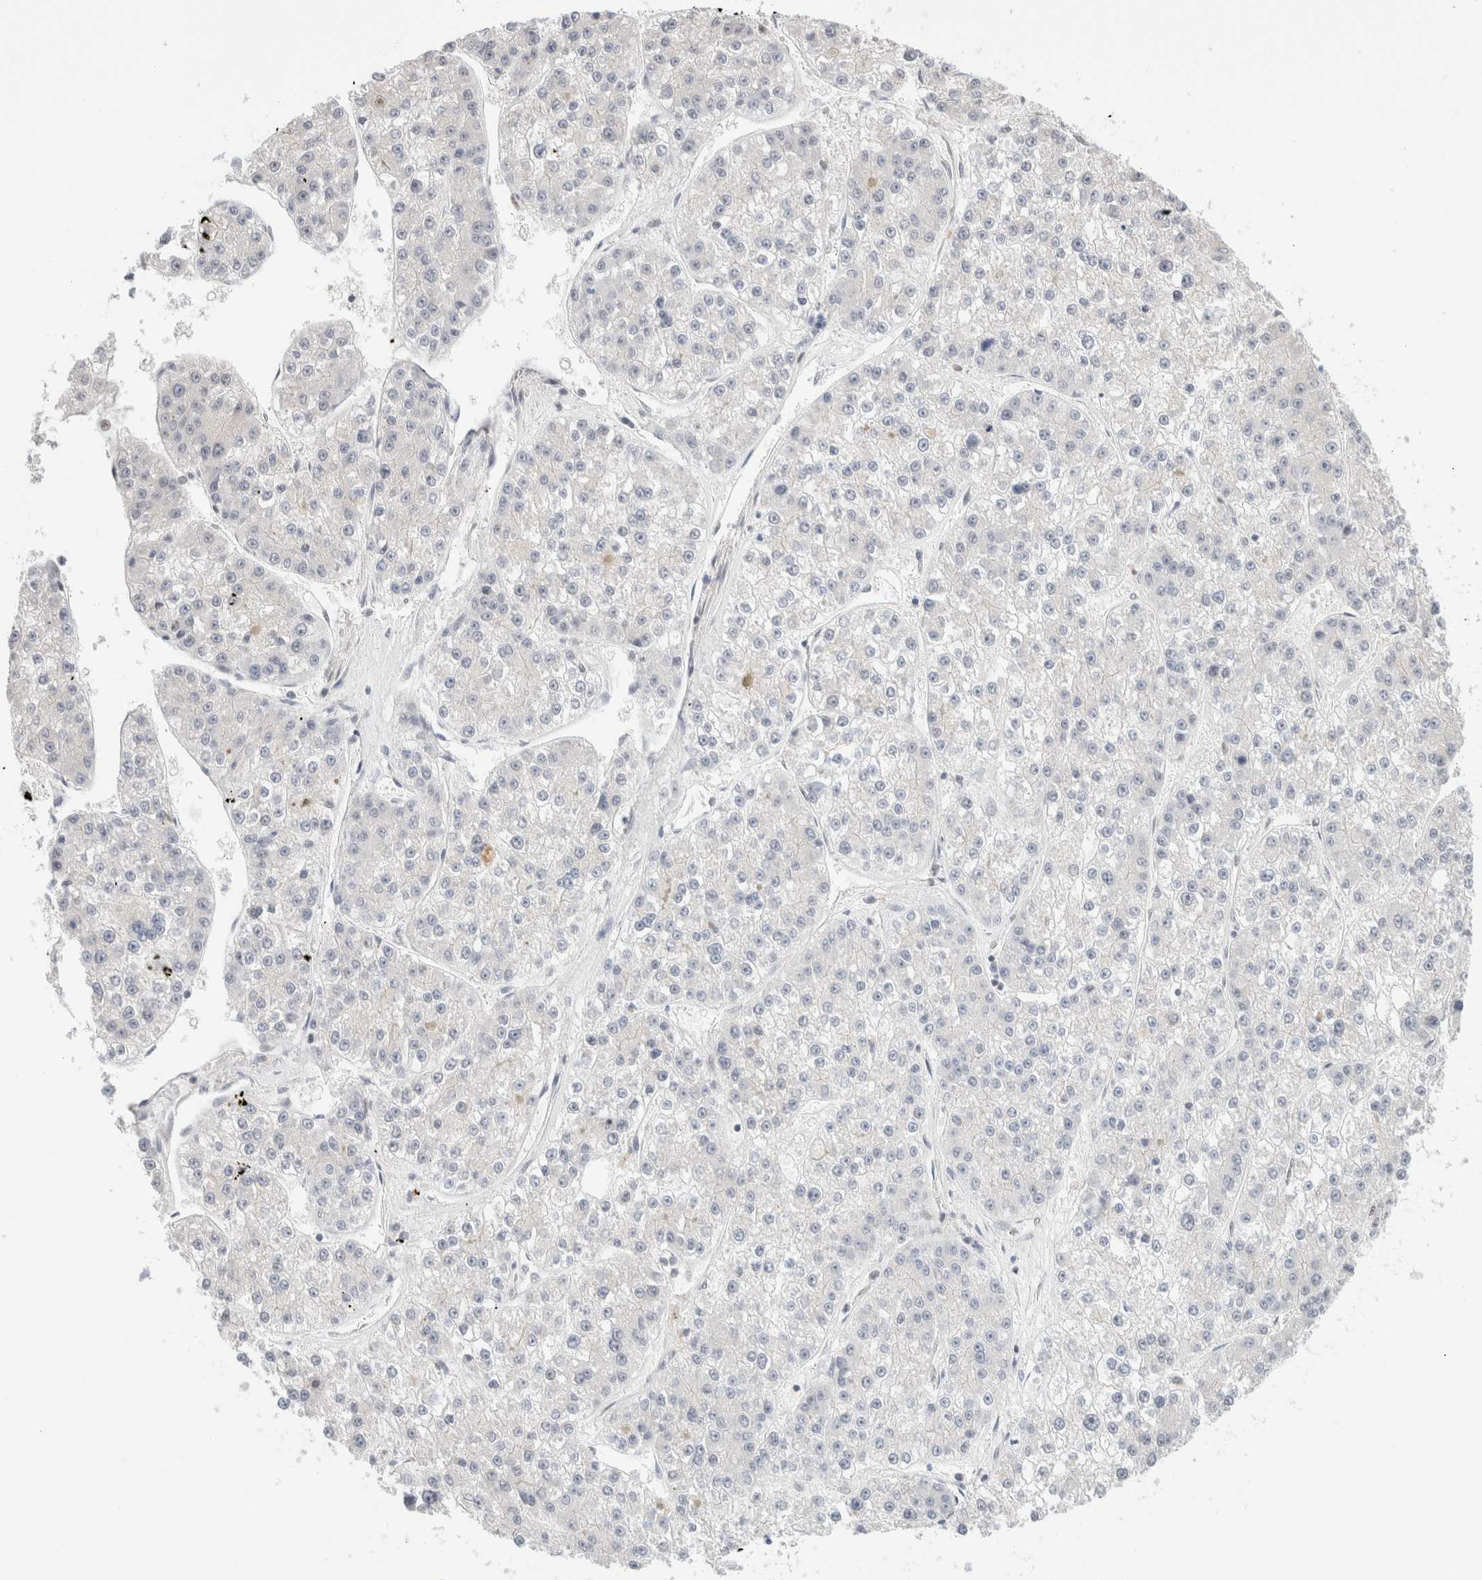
{"staining": {"intensity": "negative", "quantity": "none", "location": "none"}, "tissue": "liver cancer", "cell_type": "Tumor cells", "image_type": "cancer", "snomed": [{"axis": "morphology", "description": "Carcinoma, Hepatocellular, NOS"}, {"axis": "topography", "description": "Liver"}], "caption": "Micrograph shows no significant protein expression in tumor cells of liver cancer.", "gene": "GATAD2A", "patient": {"sex": "female", "age": 73}}